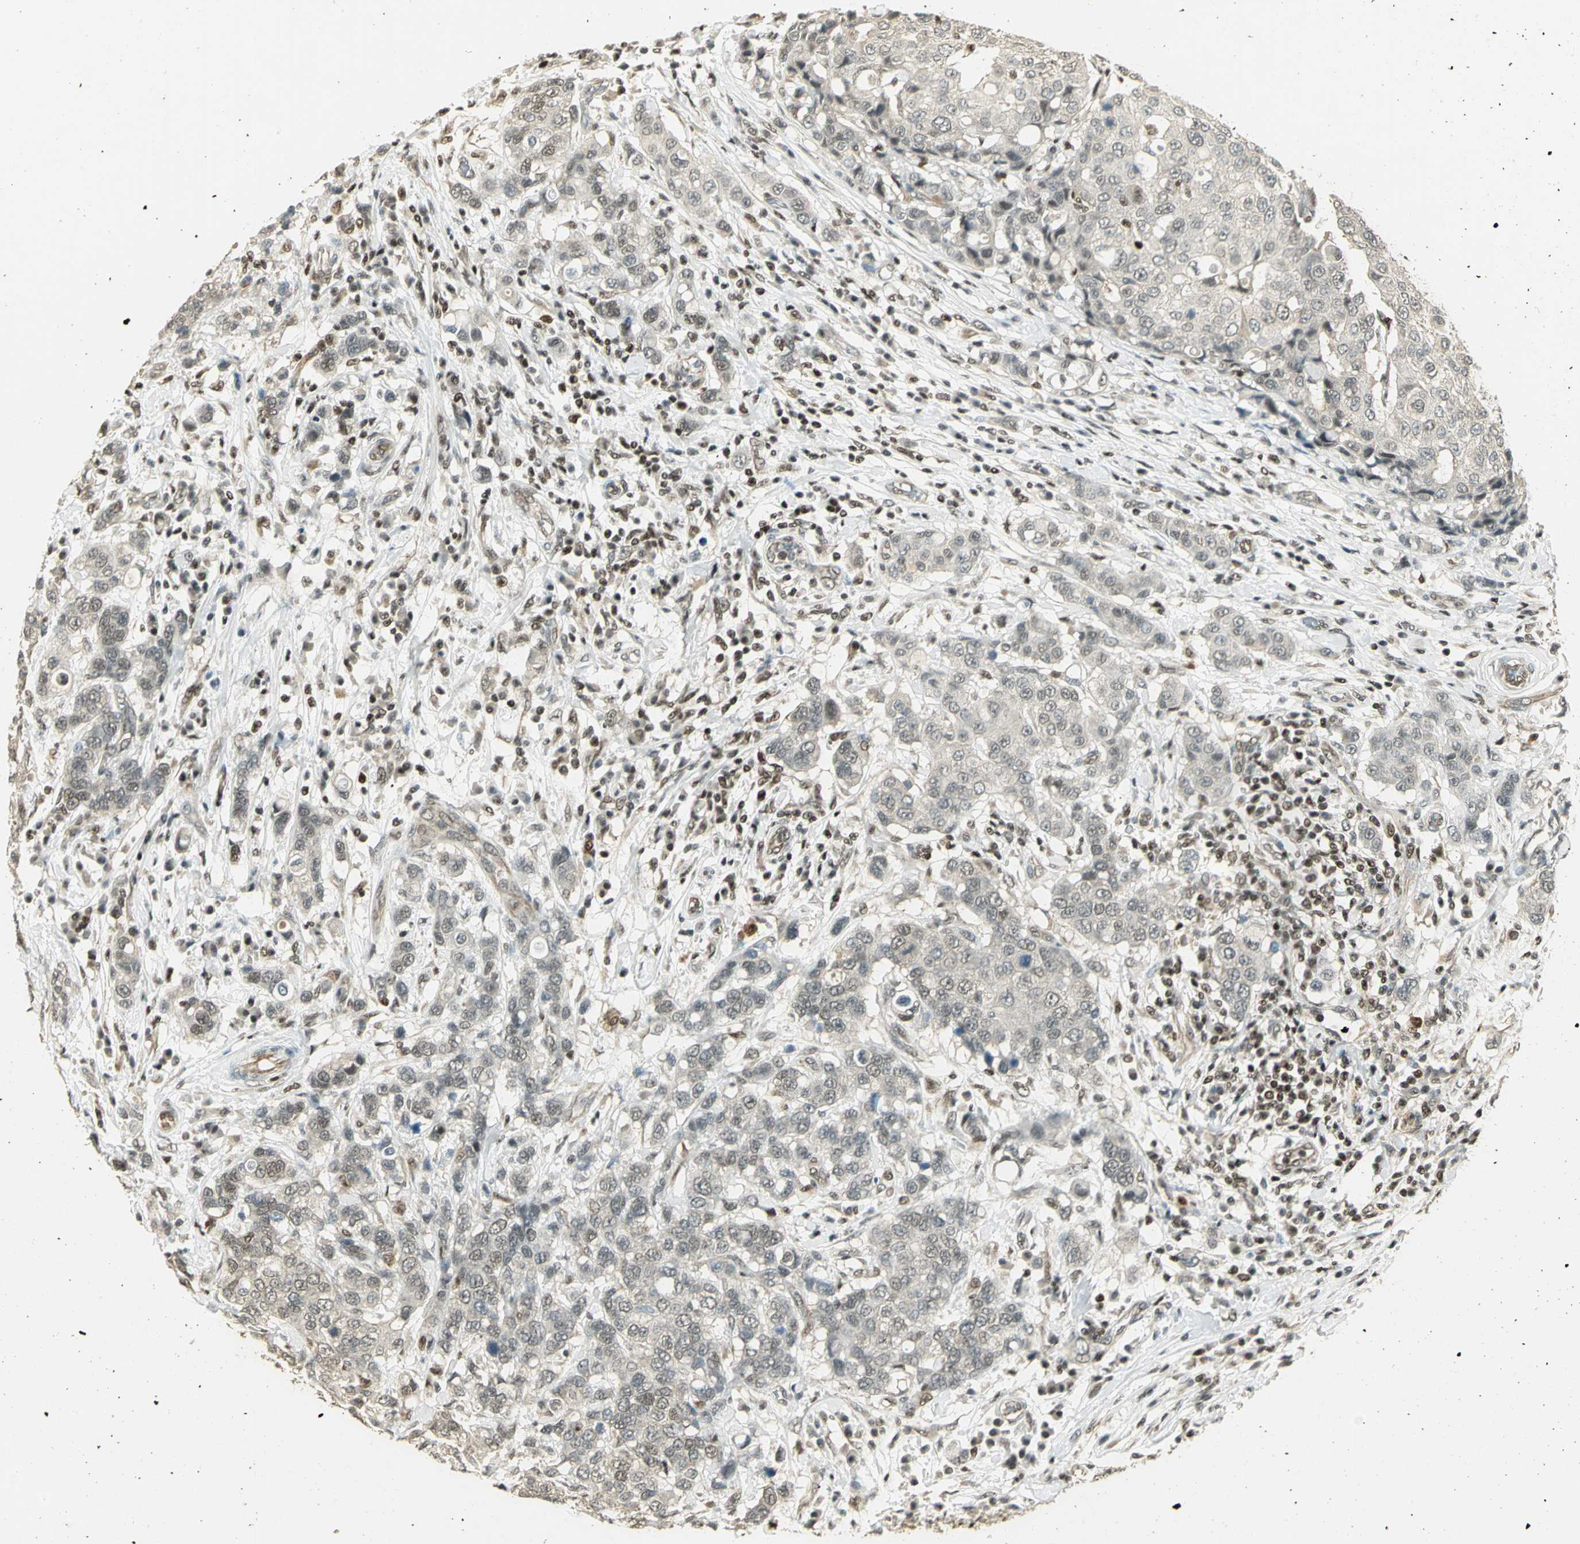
{"staining": {"intensity": "weak", "quantity": "<25%", "location": "nuclear"}, "tissue": "breast cancer", "cell_type": "Tumor cells", "image_type": "cancer", "snomed": [{"axis": "morphology", "description": "Duct carcinoma"}, {"axis": "topography", "description": "Breast"}], "caption": "Histopathology image shows no protein positivity in tumor cells of breast cancer (infiltrating ductal carcinoma) tissue. (IHC, brightfield microscopy, high magnification).", "gene": "ELF1", "patient": {"sex": "female", "age": 27}}